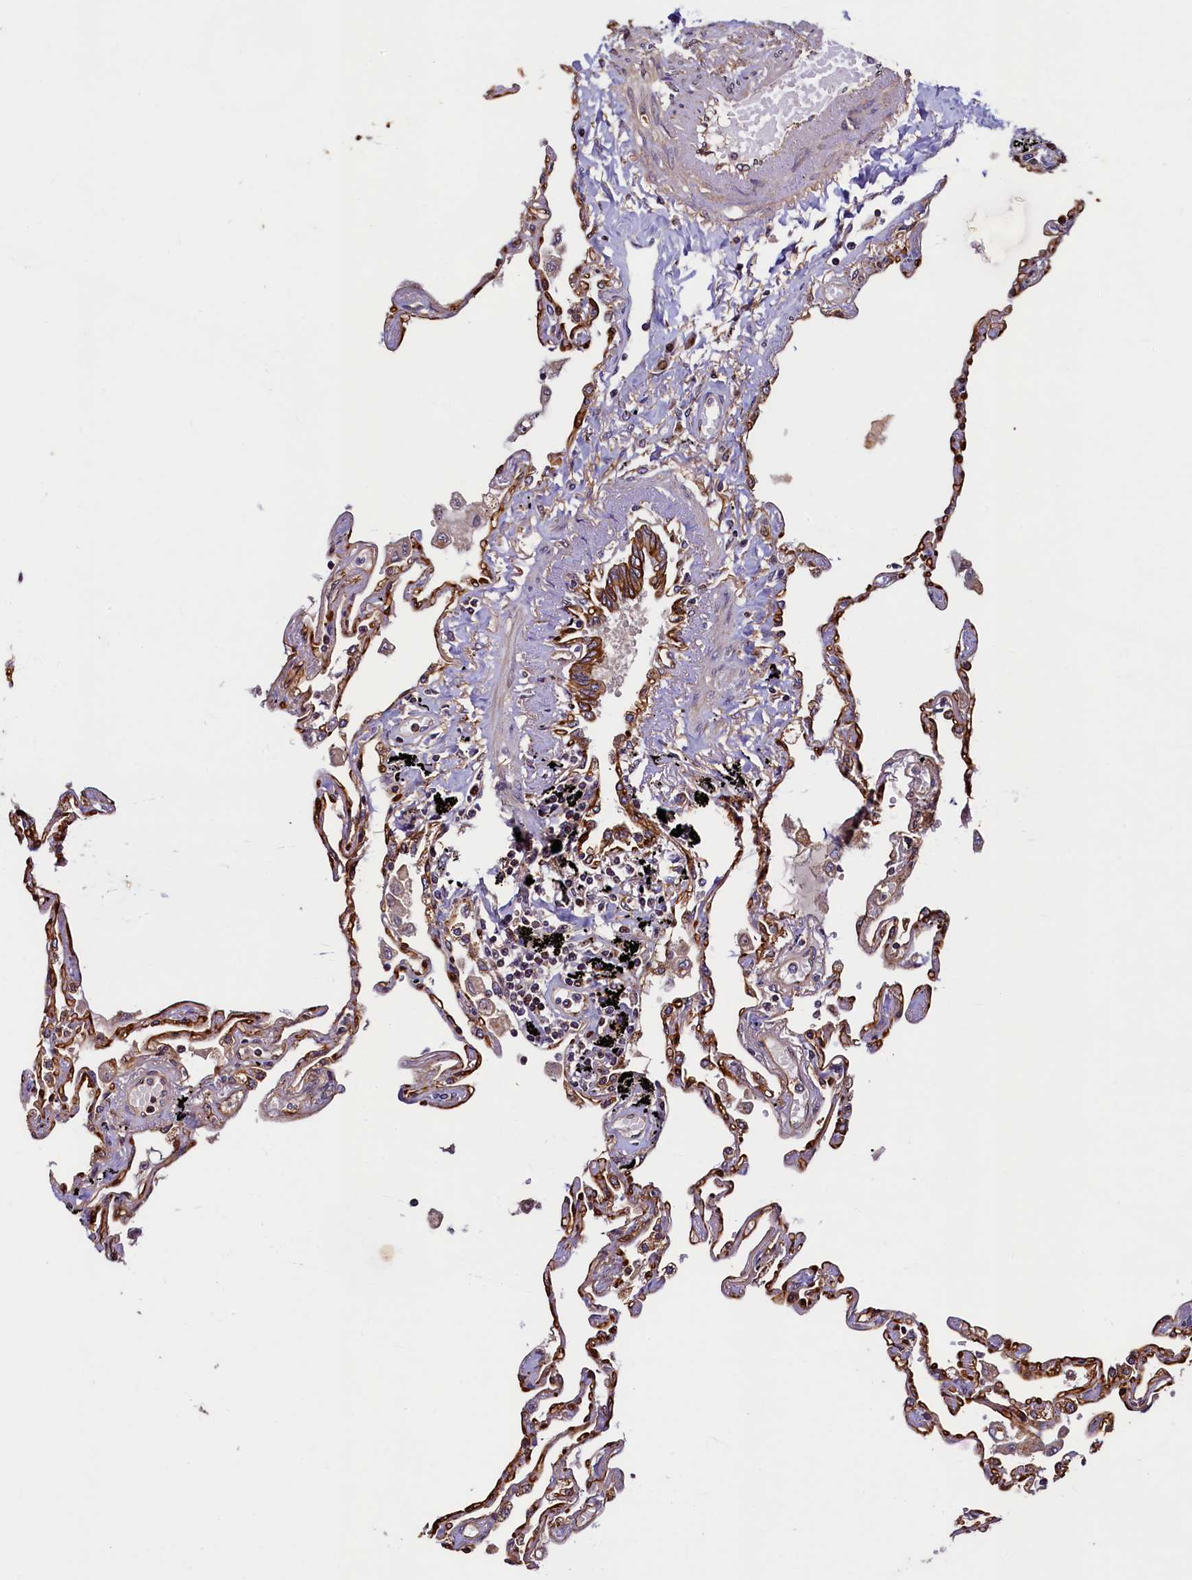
{"staining": {"intensity": "strong", "quantity": "25%-75%", "location": "cytoplasmic/membranous"}, "tissue": "lung", "cell_type": "Alveolar cells", "image_type": "normal", "snomed": [{"axis": "morphology", "description": "Normal tissue, NOS"}, {"axis": "topography", "description": "Lung"}], "caption": "Immunohistochemistry (IHC) photomicrograph of benign lung: lung stained using immunohistochemistry shows high levels of strong protein expression localized specifically in the cytoplasmic/membranous of alveolar cells, appearing as a cytoplasmic/membranous brown color.", "gene": "NCKAP5L", "patient": {"sex": "female", "age": 67}}